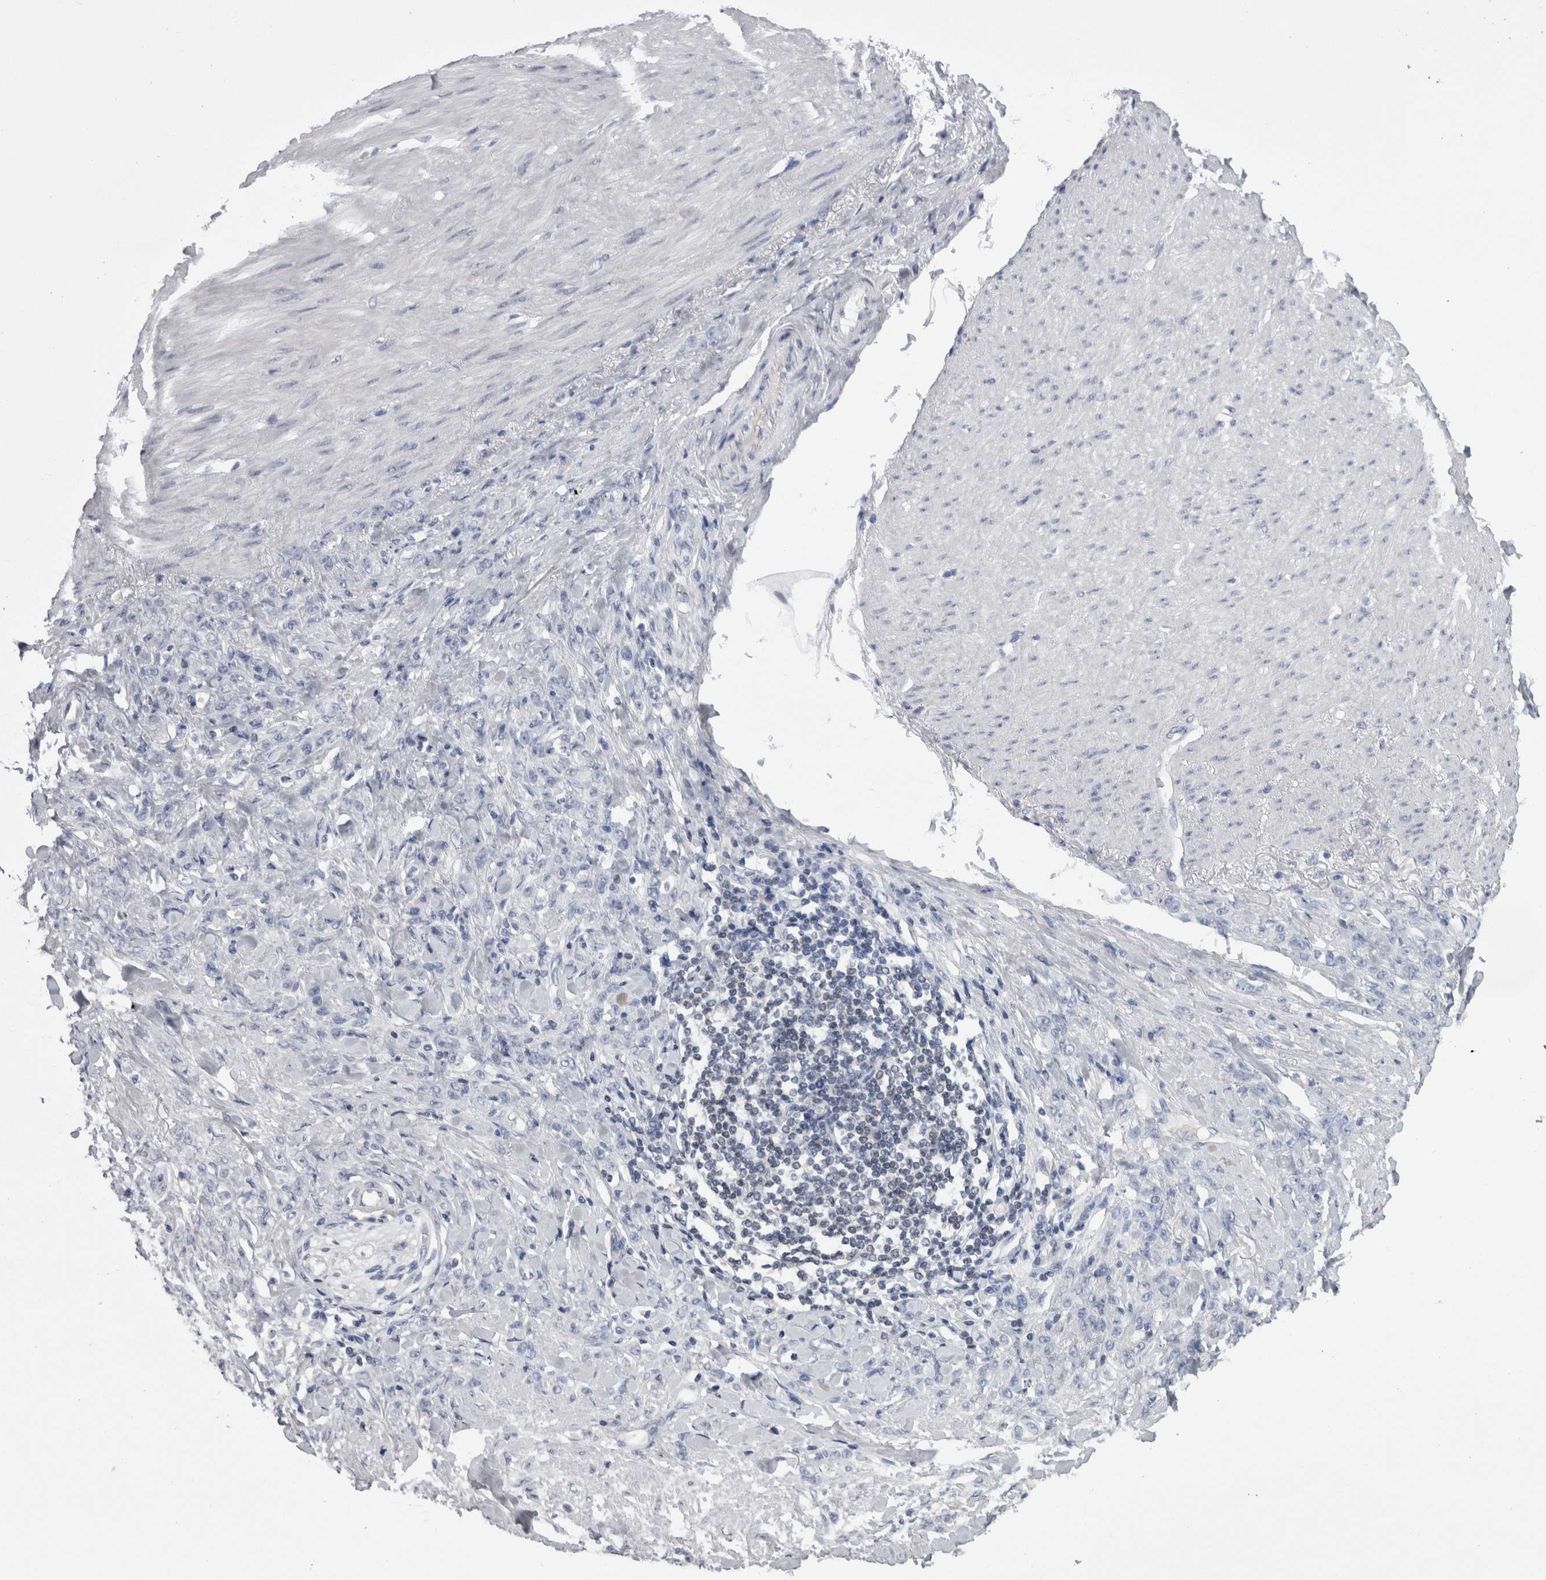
{"staining": {"intensity": "negative", "quantity": "none", "location": "none"}, "tissue": "stomach cancer", "cell_type": "Tumor cells", "image_type": "cancer", "snomed": [{"axis": "morphology", "description": "Adenocarcinoma, NOS"}, {"axis": "topography", "description": "Stomach"}], "caption": "This is an immunohistochemistry photomicrograph of stomach cancer (adenocarcinoma). There is no staining in tumor cells.", "gene": "PAX5", "patient": {"sex": "male", "age": 82}}